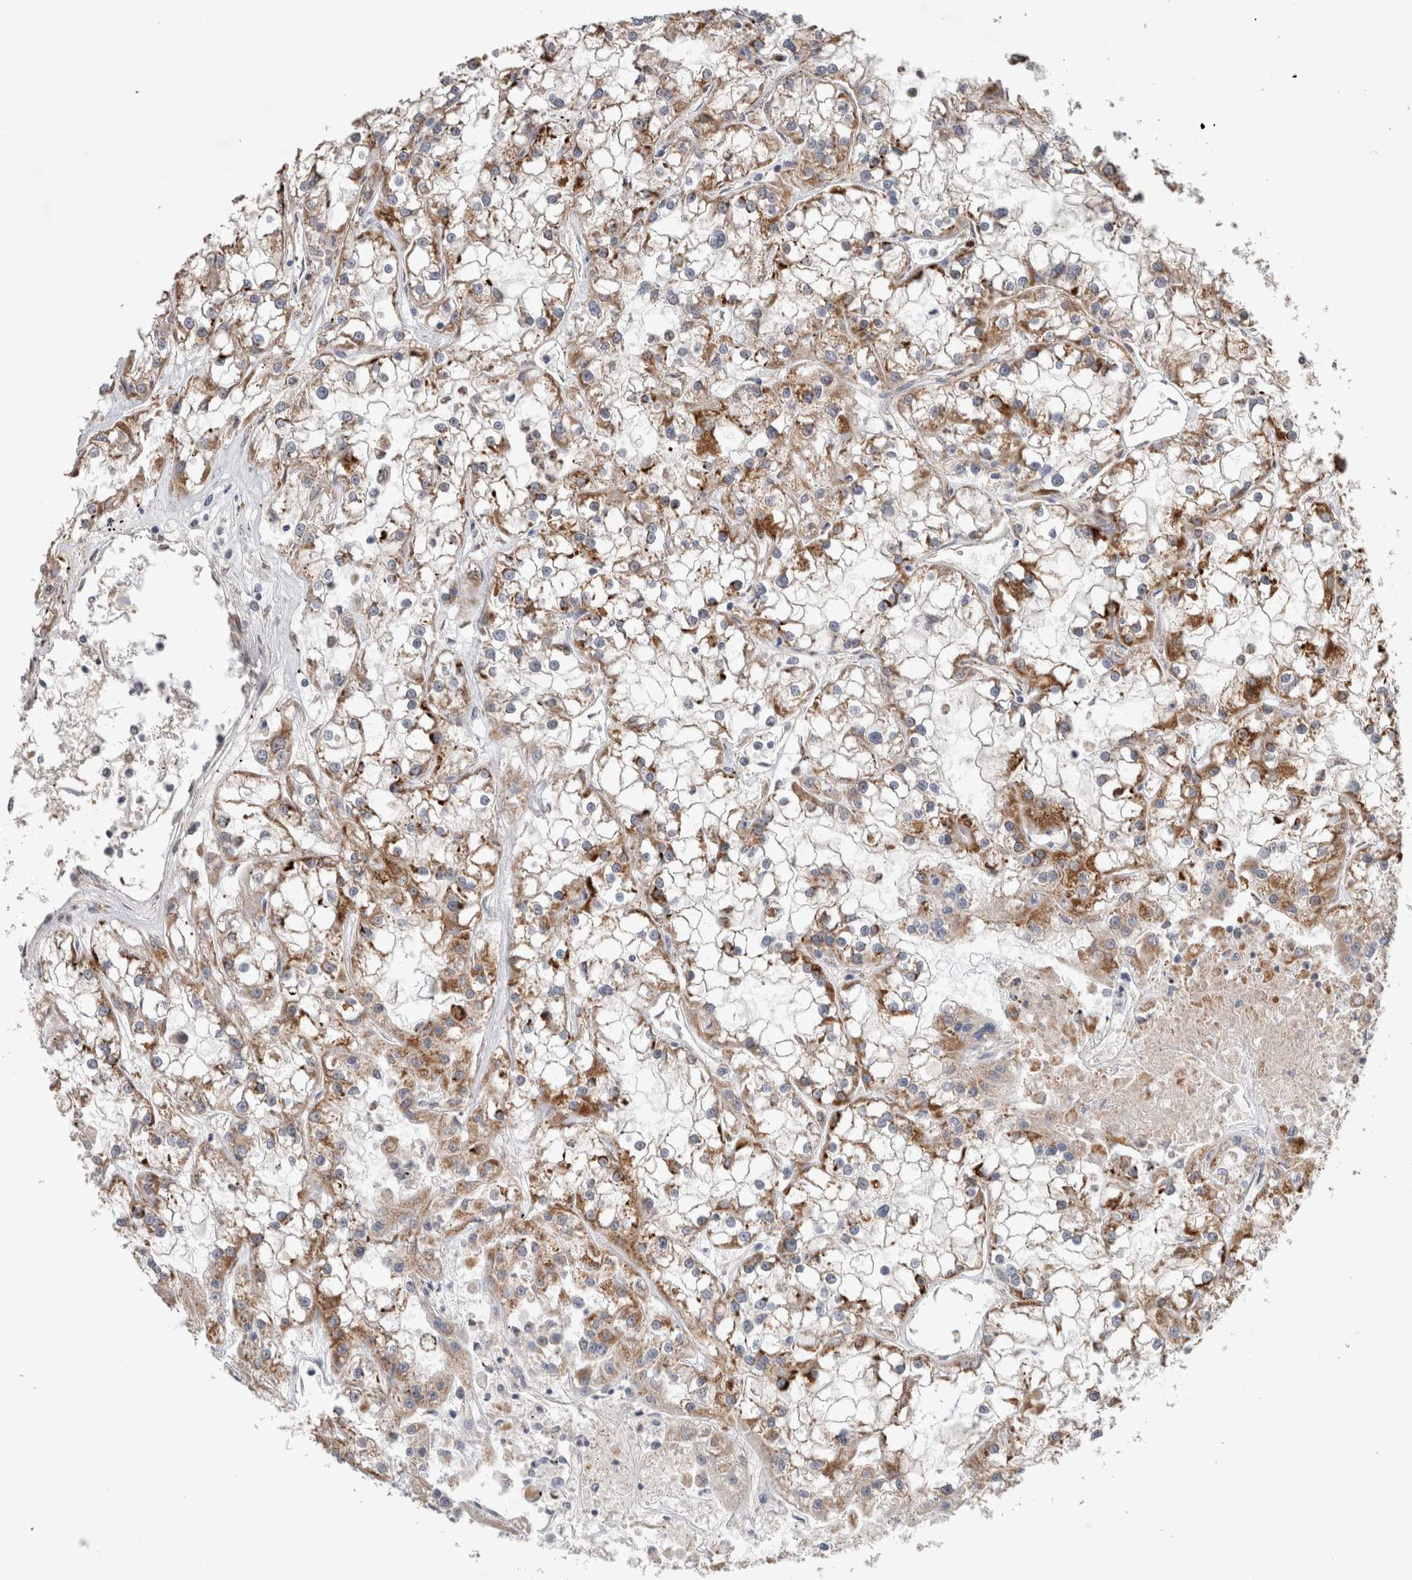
{"staining": {"intensity": "moderate", "quantity": ">75%", "location": "cytoplasmic/membranous"}, "tissue": "renal cancer", "cell_type": "Tumor cells", "image_type": "cancer", "snomed": [{"axis": "morphology", "description": "Adenocarcinoma, NOS"}, {"axis": "topography", "description": "Kidney"}], "caption": "Immunohistochemical staining of human renal cancer shows medium levels of moderate cytoplasmic/membranous positivity in approximately >75% of tumor cells.", "gene": "IARS2", "patient": {"sex": "female", "age": 52}}